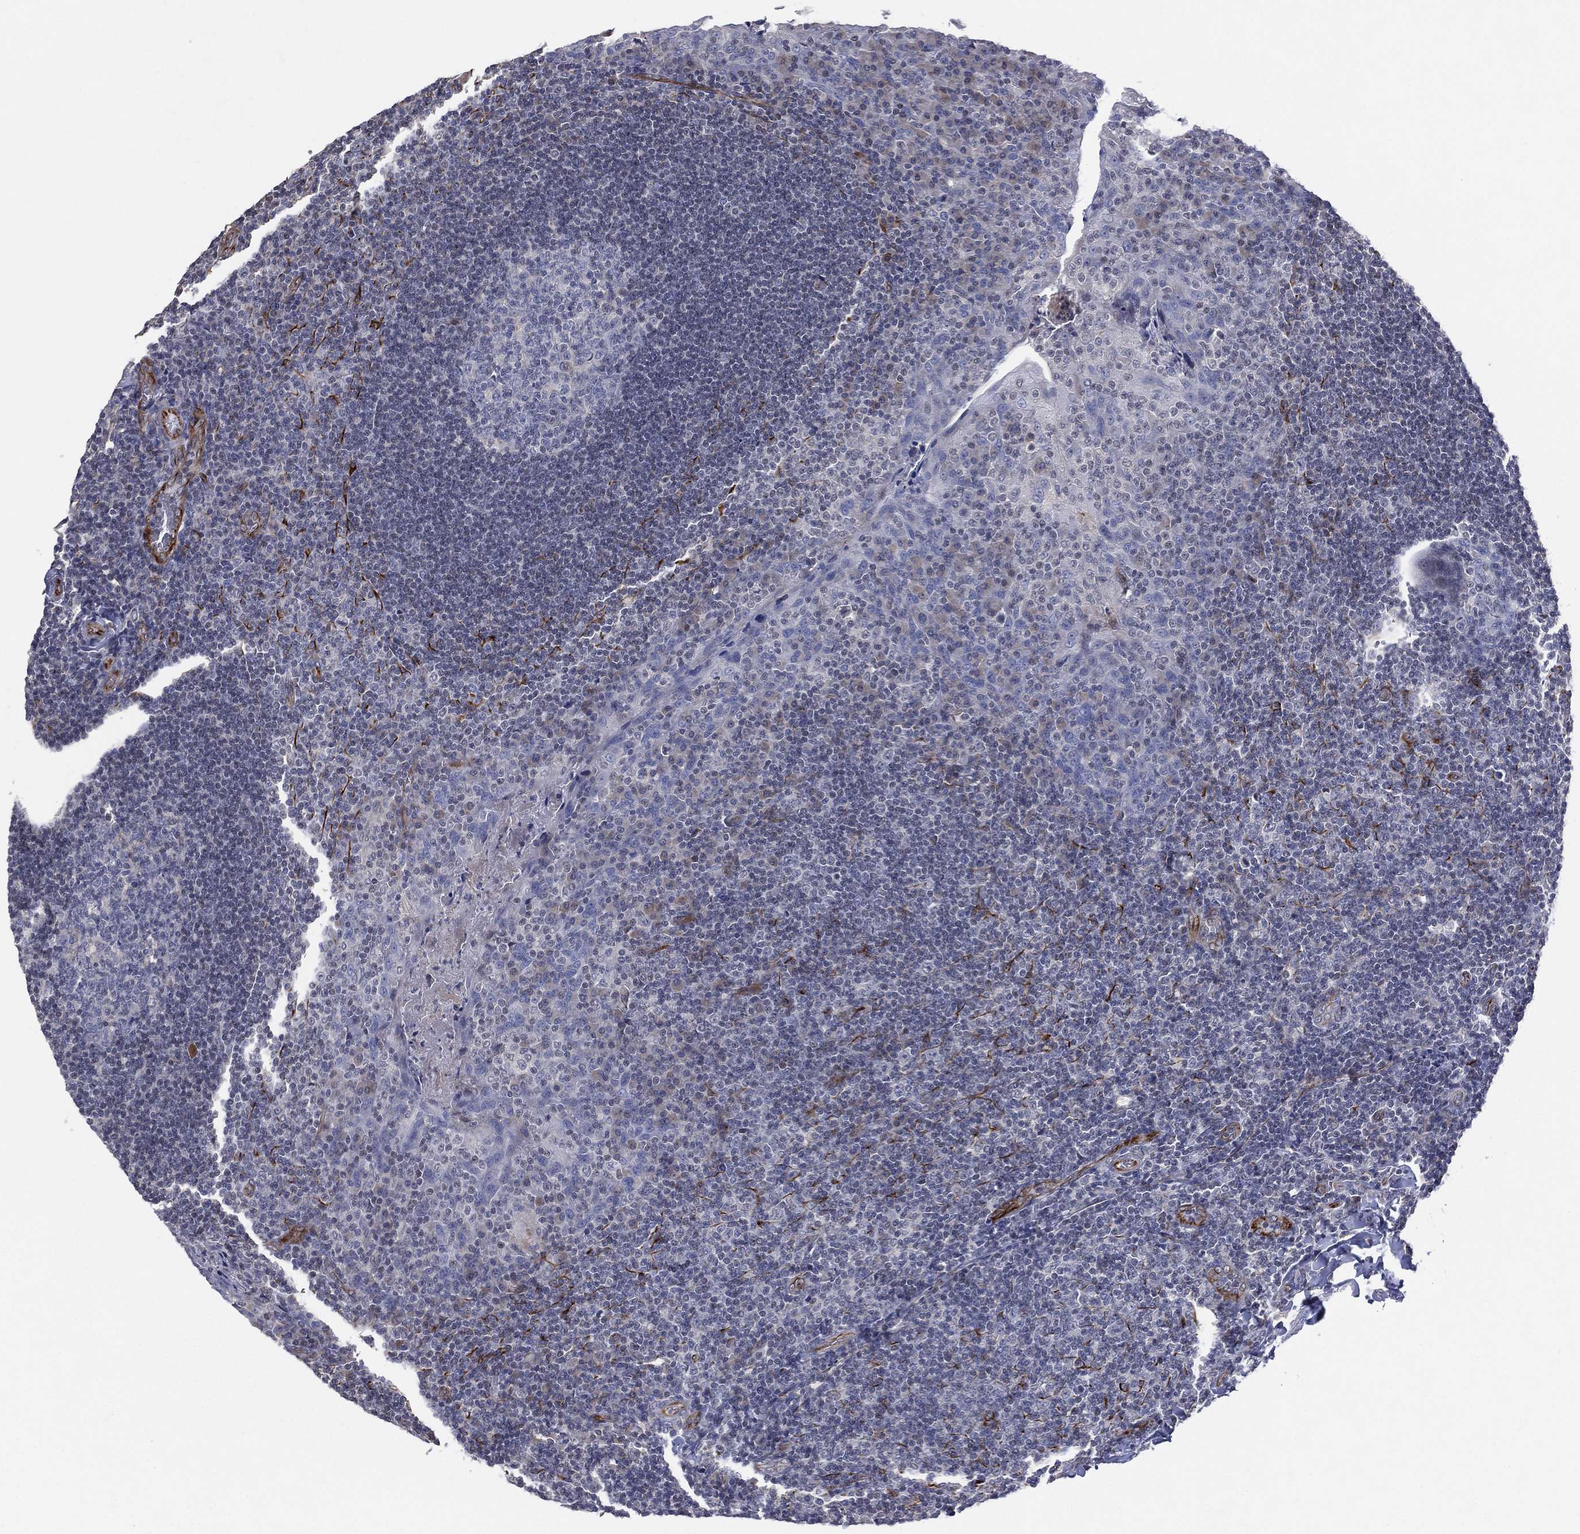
{"staining": {"intensity": "negative", "quantity": "none", "location": "none"}, "tissue": "tonsil", "cell_type": "Germinal center cells", "image_type": "normal", "snomed": [{"axis": "morphology", "description": "Normal tissue, NOS"}, {"axis": "topography", "description": "Tonsil"}], "caption": "DAB immunohistochemical staining of unremarkable tonsil displays no significant staining in germinal center cells.", "gene": "FLI1", "patient": {"sex": "male", "age": 17}}